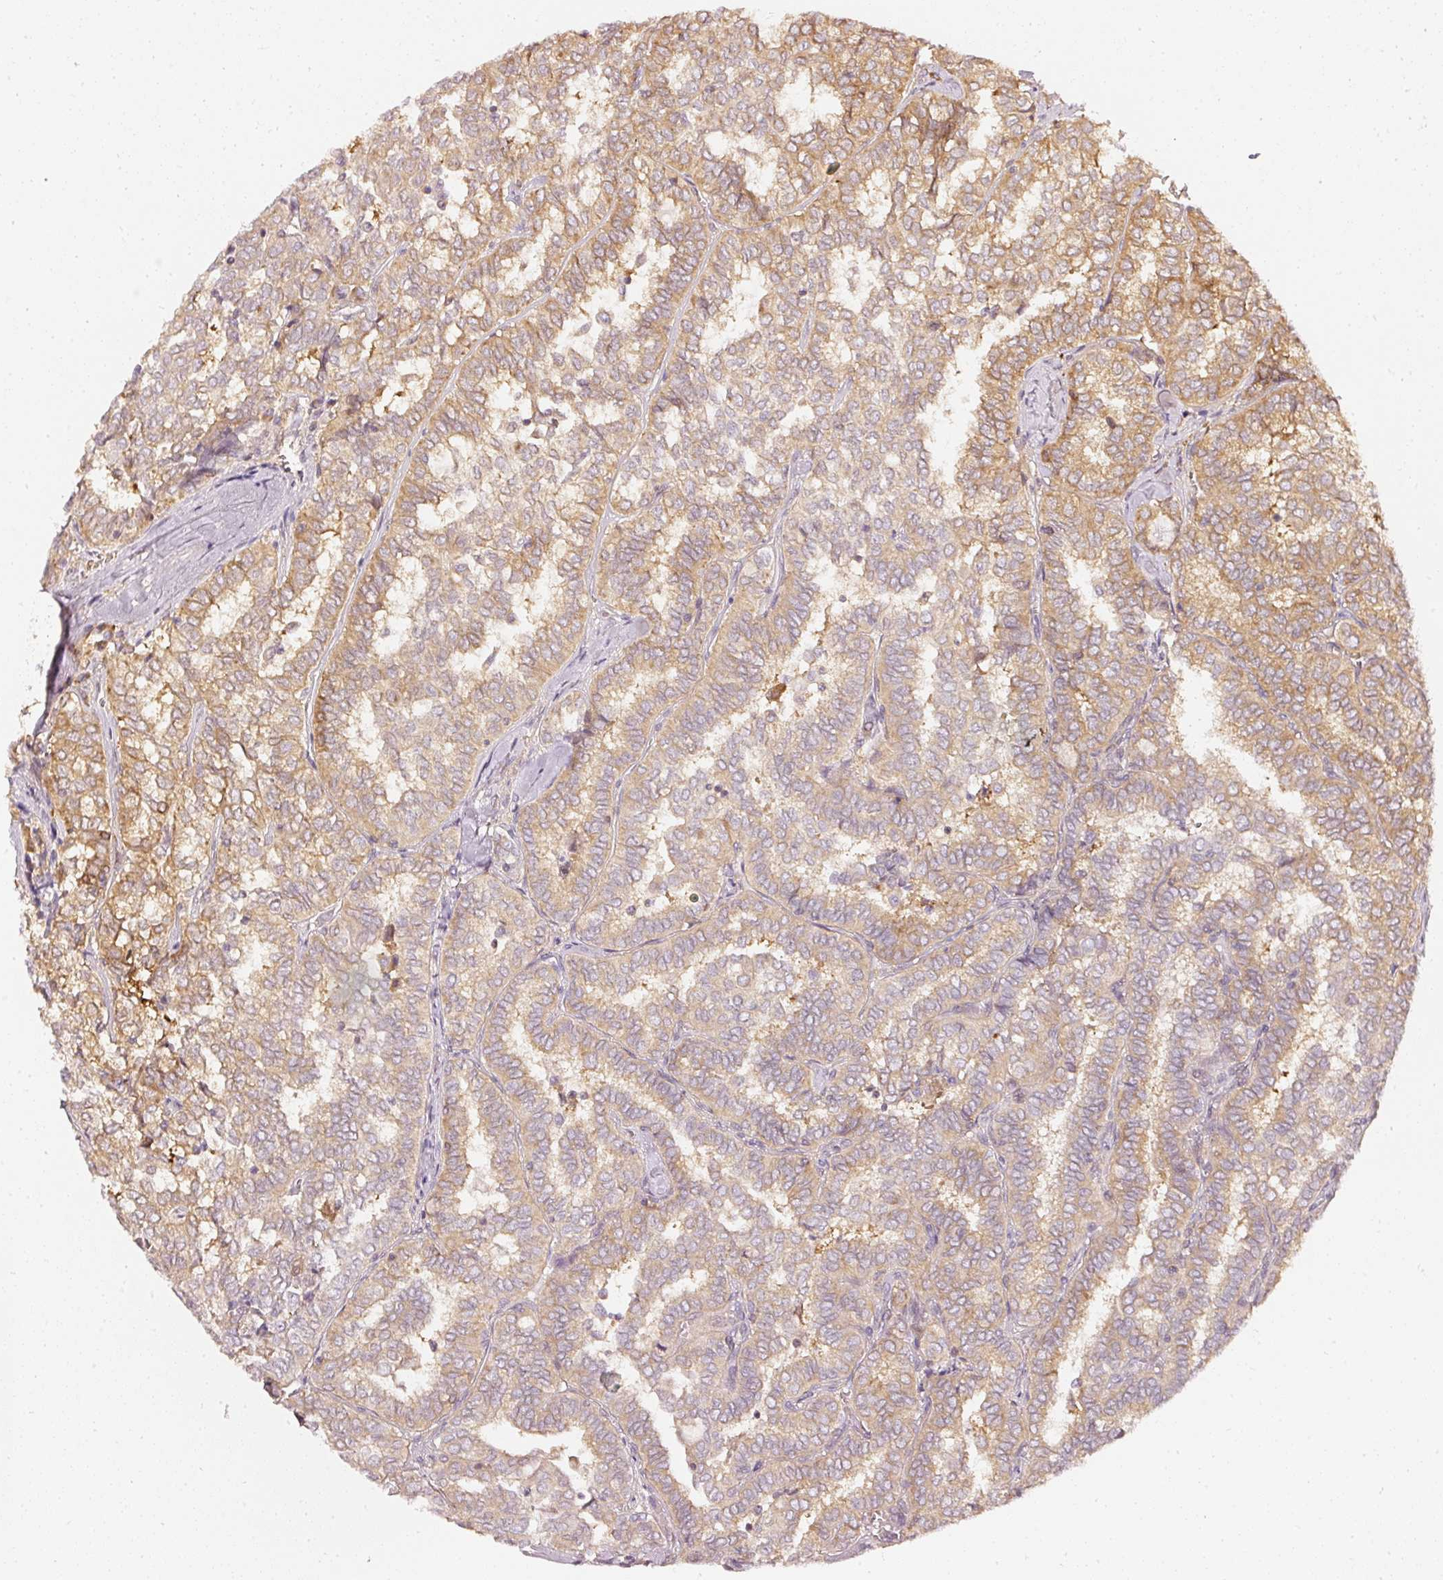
{"staining": {"intensity": "moderate", "quantity": "25%-75%", "location": "cytoplasmic/membranous"}, "tissue": "thyroid cancer", "cell_type": "Tumor cells", "image_type": "cancer", "snomed": [{"axis": "morphology", "description": "Papillary adenocarcinoma, NOS"}, {"axis": "topography", "description": "Thyroid gland"}], "caption": "A photomicrograph of thyroid papillary adenocarcinoma stained for a protein displays moderate cytoplasmic/membranous brown staining in tumor cells. (IHC, brightfield microscopy, high magnification).", "gene": "ASMTL", "patient": {"sex": "female", "age": 30}}